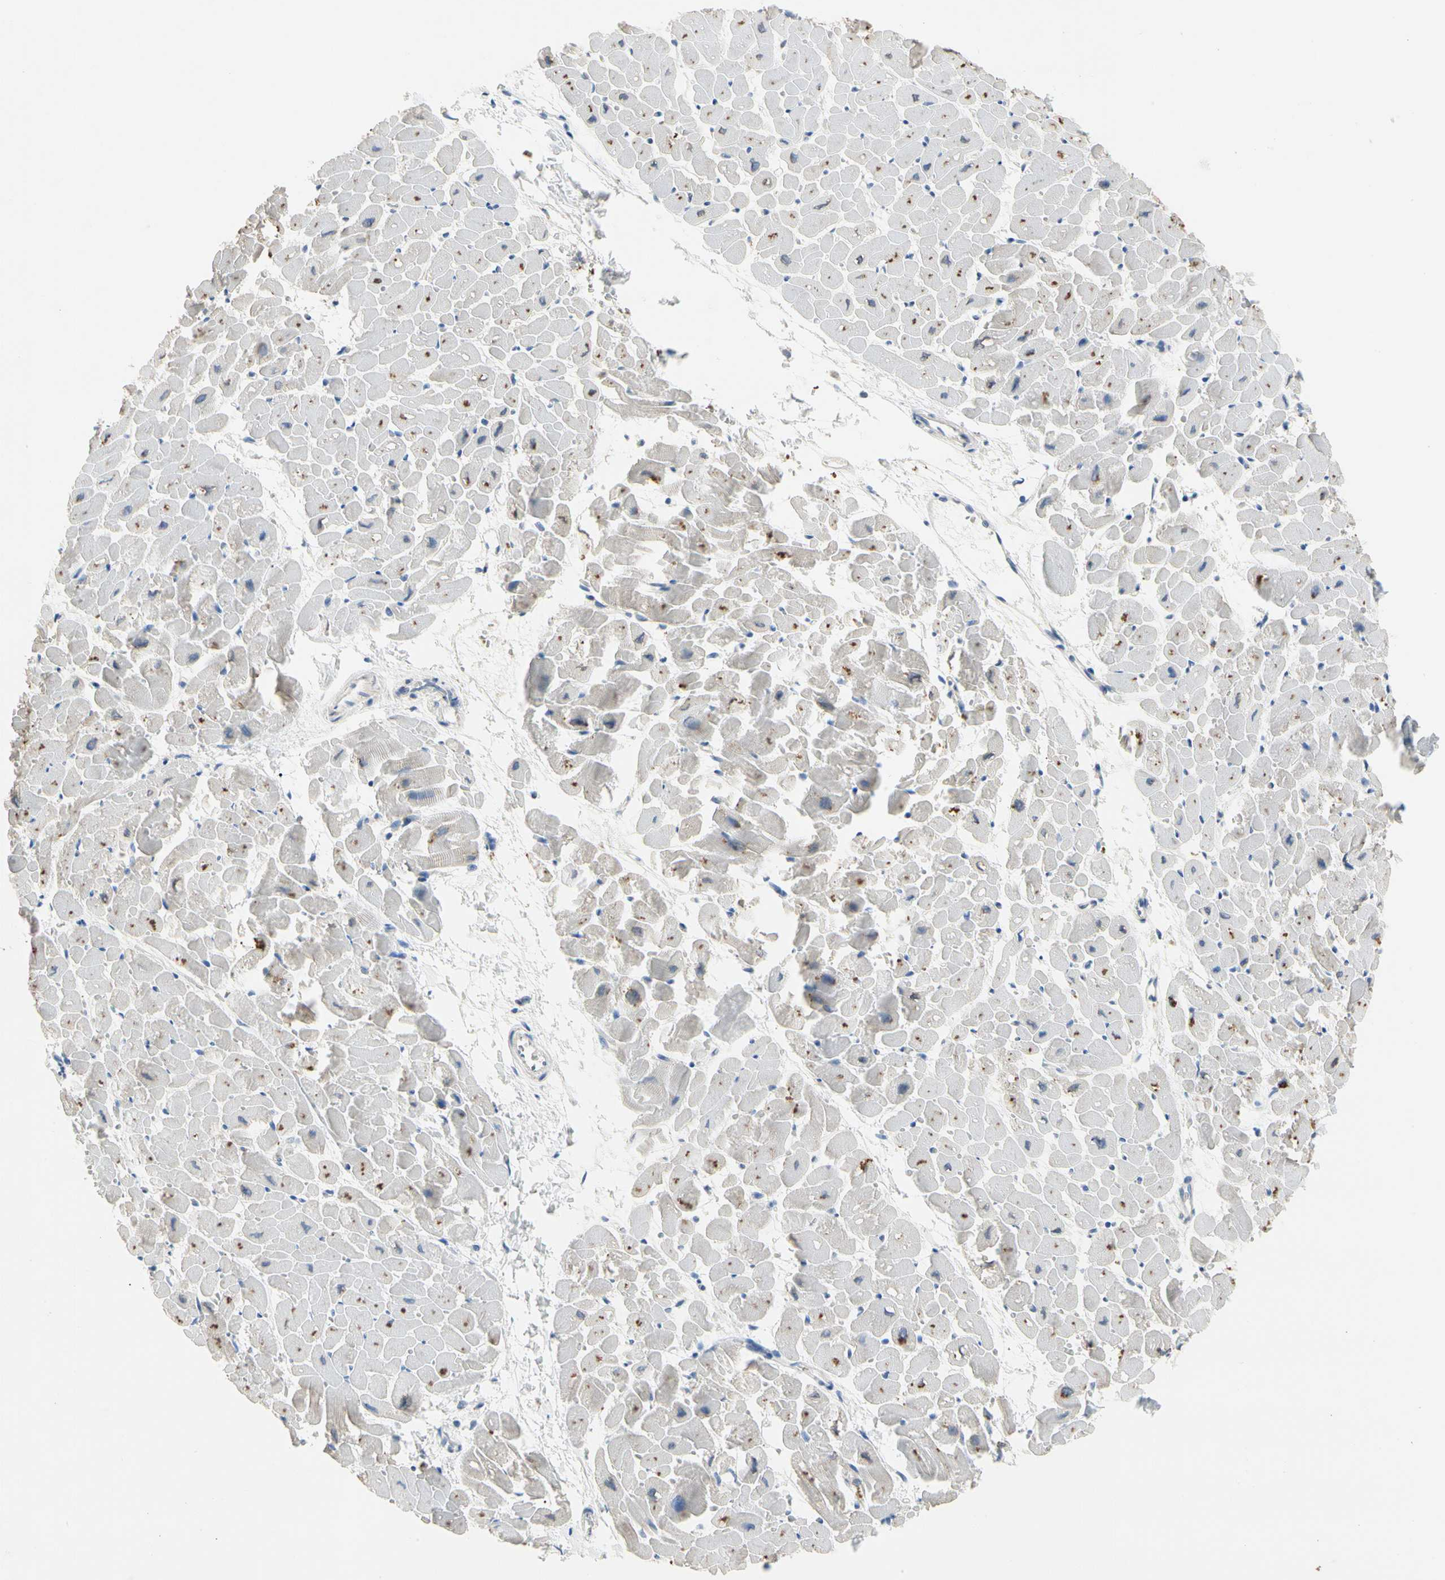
{"staining": {"intensity": "moderate", "quantity": "25%-75%", "location": "cytoplasmic/membranous"}, "tissue": "heart muscle", "cell_type": "Cardiomyocytes", "image_type": "normal", "snomed": [{"axis": "morphology", "description": "Normal tissue, NOS"}, {"axis": "topography", "description": "Heart"}], "caption": "High-power microscopy captured an immunohistochemistry histopathology image of unremarkable heart muscle, revealing moderate cytoplasmic/membranous positivity in about 25%-75% of cardiomyocytes.", "gene": "RETSAT", "patient": {"sex": "male", "age": 45}}